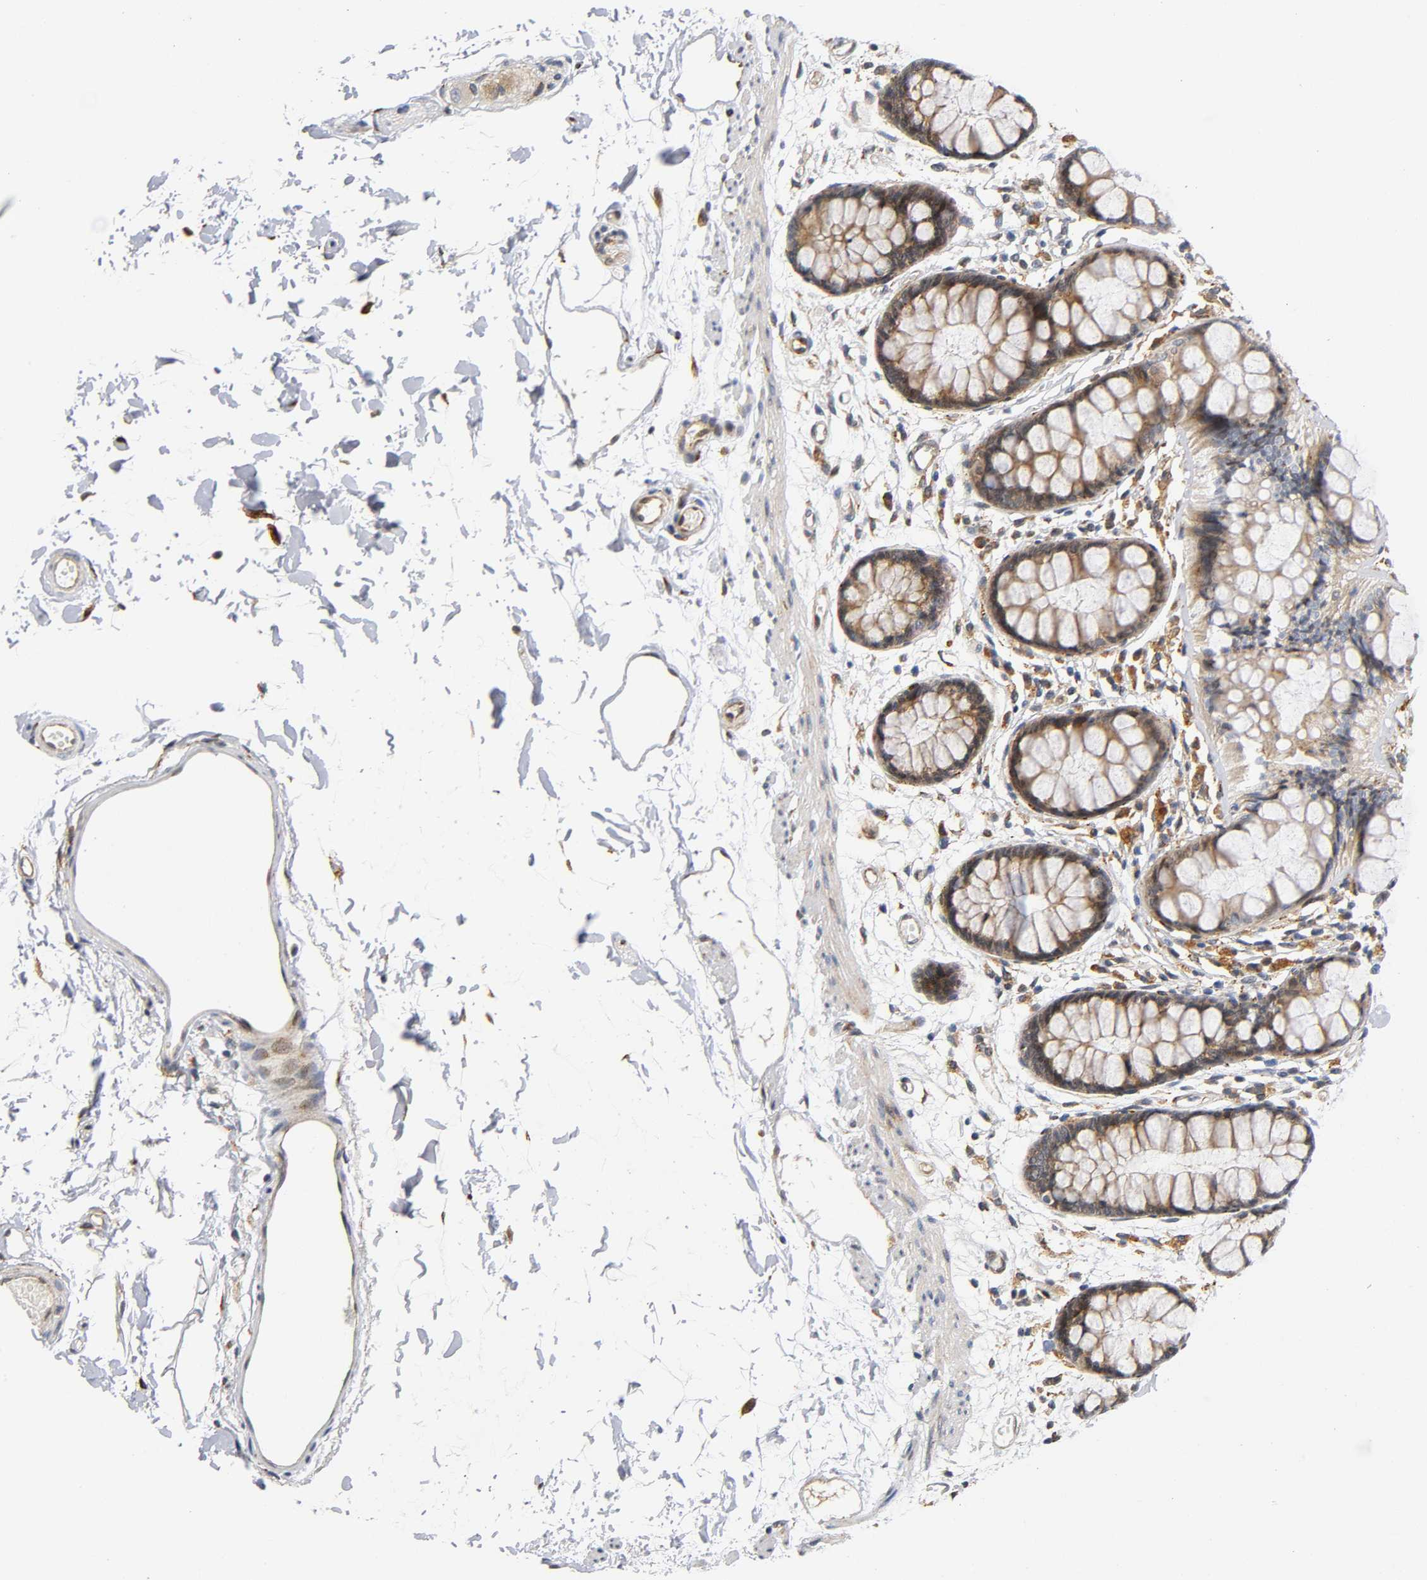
{"staining": {"intensity": "strong", "quantity": ">75%", "location": "cytoplasmic/membranous"}, "tissue": "rectum", "cell_type": "Glandular cells", "image_type": "normal", "snomed": [{"axis": "morphology", "description": "Normal tissue, NOS"}, {"axis": "topography", "description": "Rectum"}], "caption": "Immunohistochemical staining of normal rectum demonstrates >75% levels of strong cytoplasmic/membranous protein expression in about >75% of glandular cells. (DAB = brown stain, brightfield microscopy at high magnification).", "gene": "SOS2", "patient": {"sex": "female", "age": 66}}